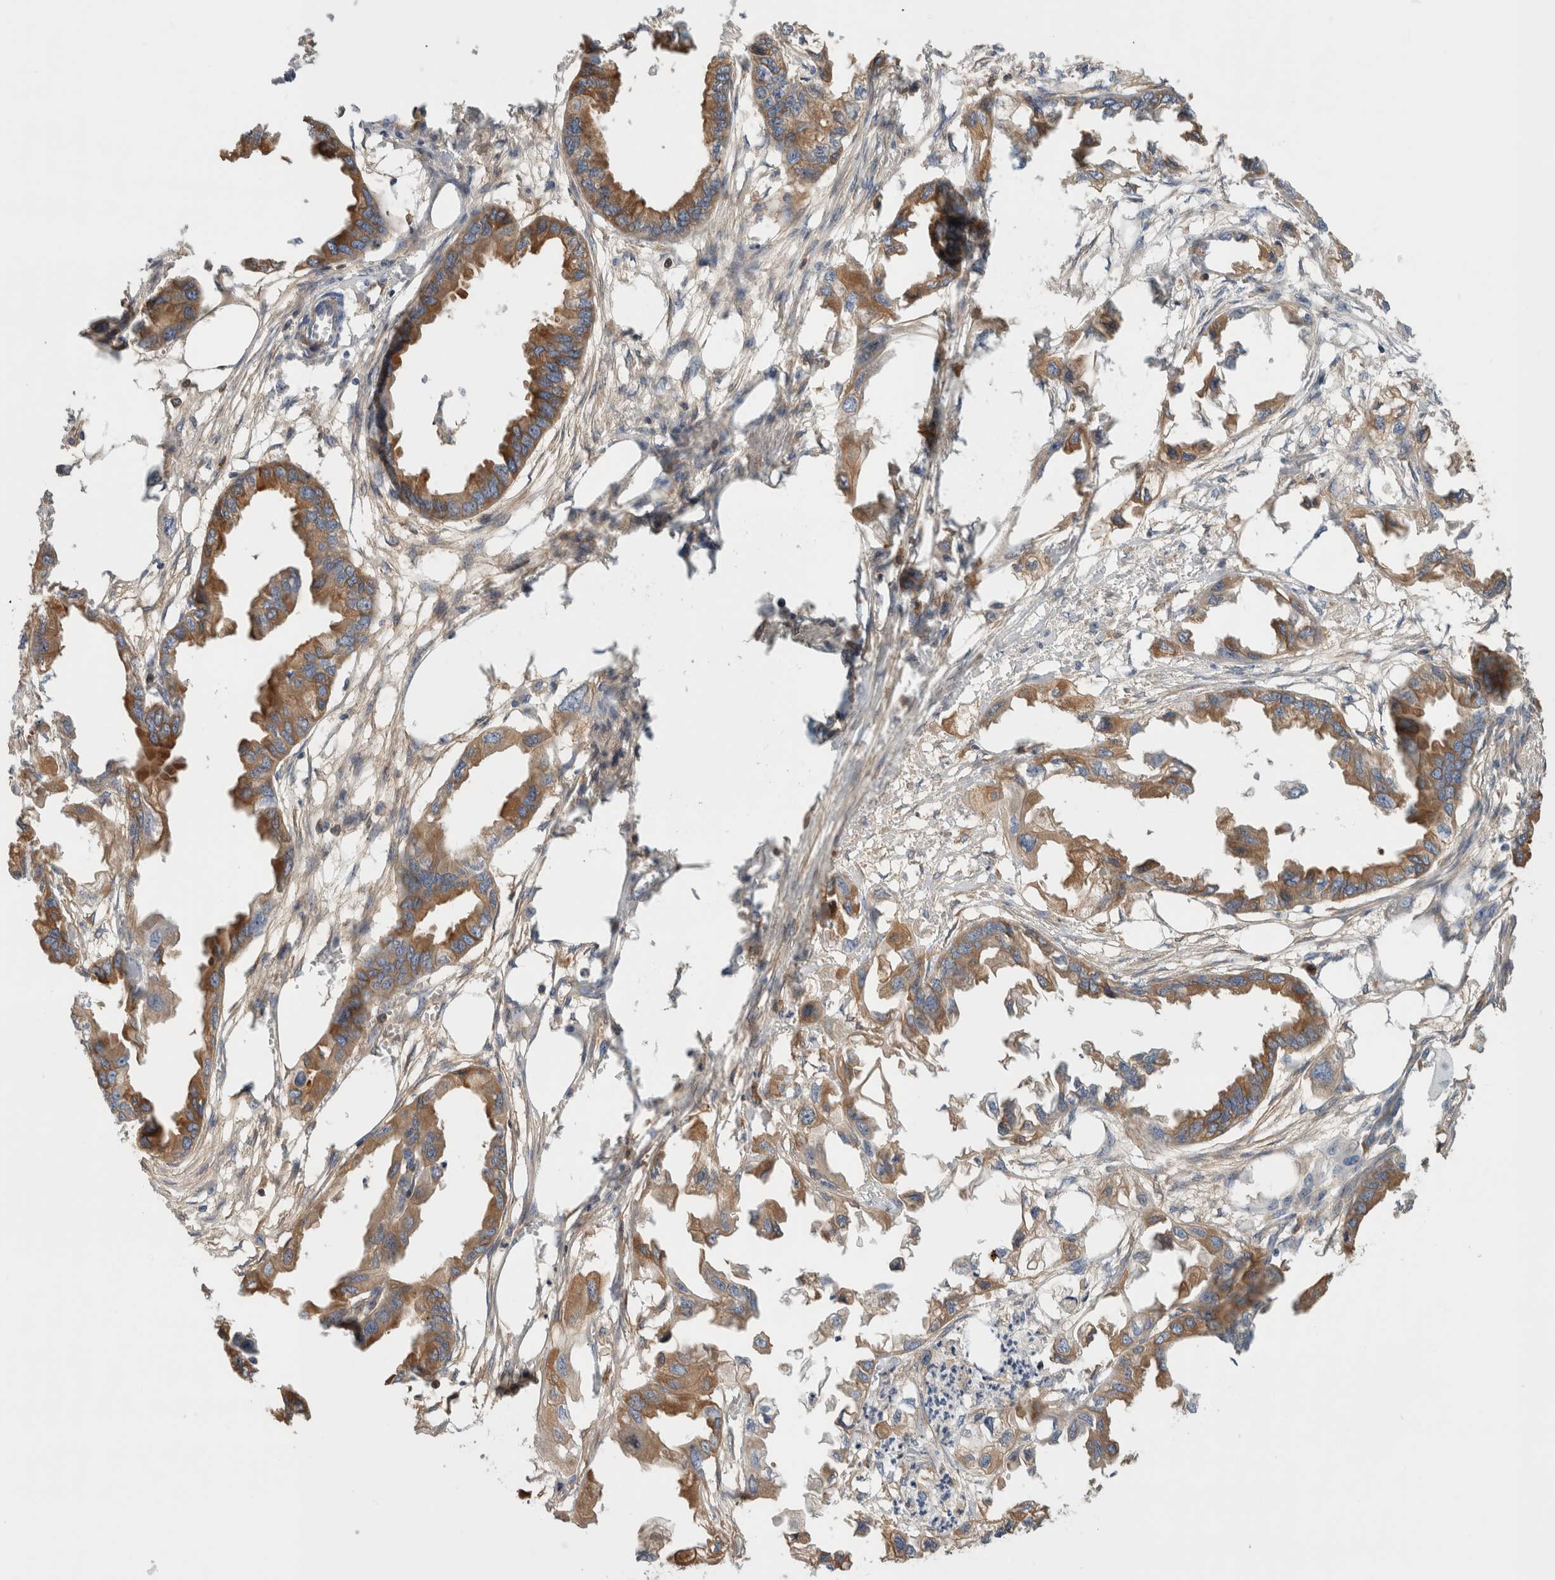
{"staining": {"intensity": "moderate", "quantity": ">75%", "location": "cytoplasmic/membranous"}, "tissue": "endometrial cancer", "cell_type": "Tumor cells", "image_type": "cancer", "snomed": [{"axis": "morphology", "description": "Adenocarcinoma, NOS"}, {"axis": "morphology", "description": "Adenocarcinoma, metastatic, NOS"}, {"axis": "topography", "description": "Adipose tissue"}, {"axis": "topography", "description": "Endometrium"}], "caption": "This is a micrograph of immunohistochemistry staining of endometrial cancer, which shows moderate expression in the cytoplasmic/membranous of tumor cells.", "gene": "CFI", "patient": {"sex": "female", "age": 67}}